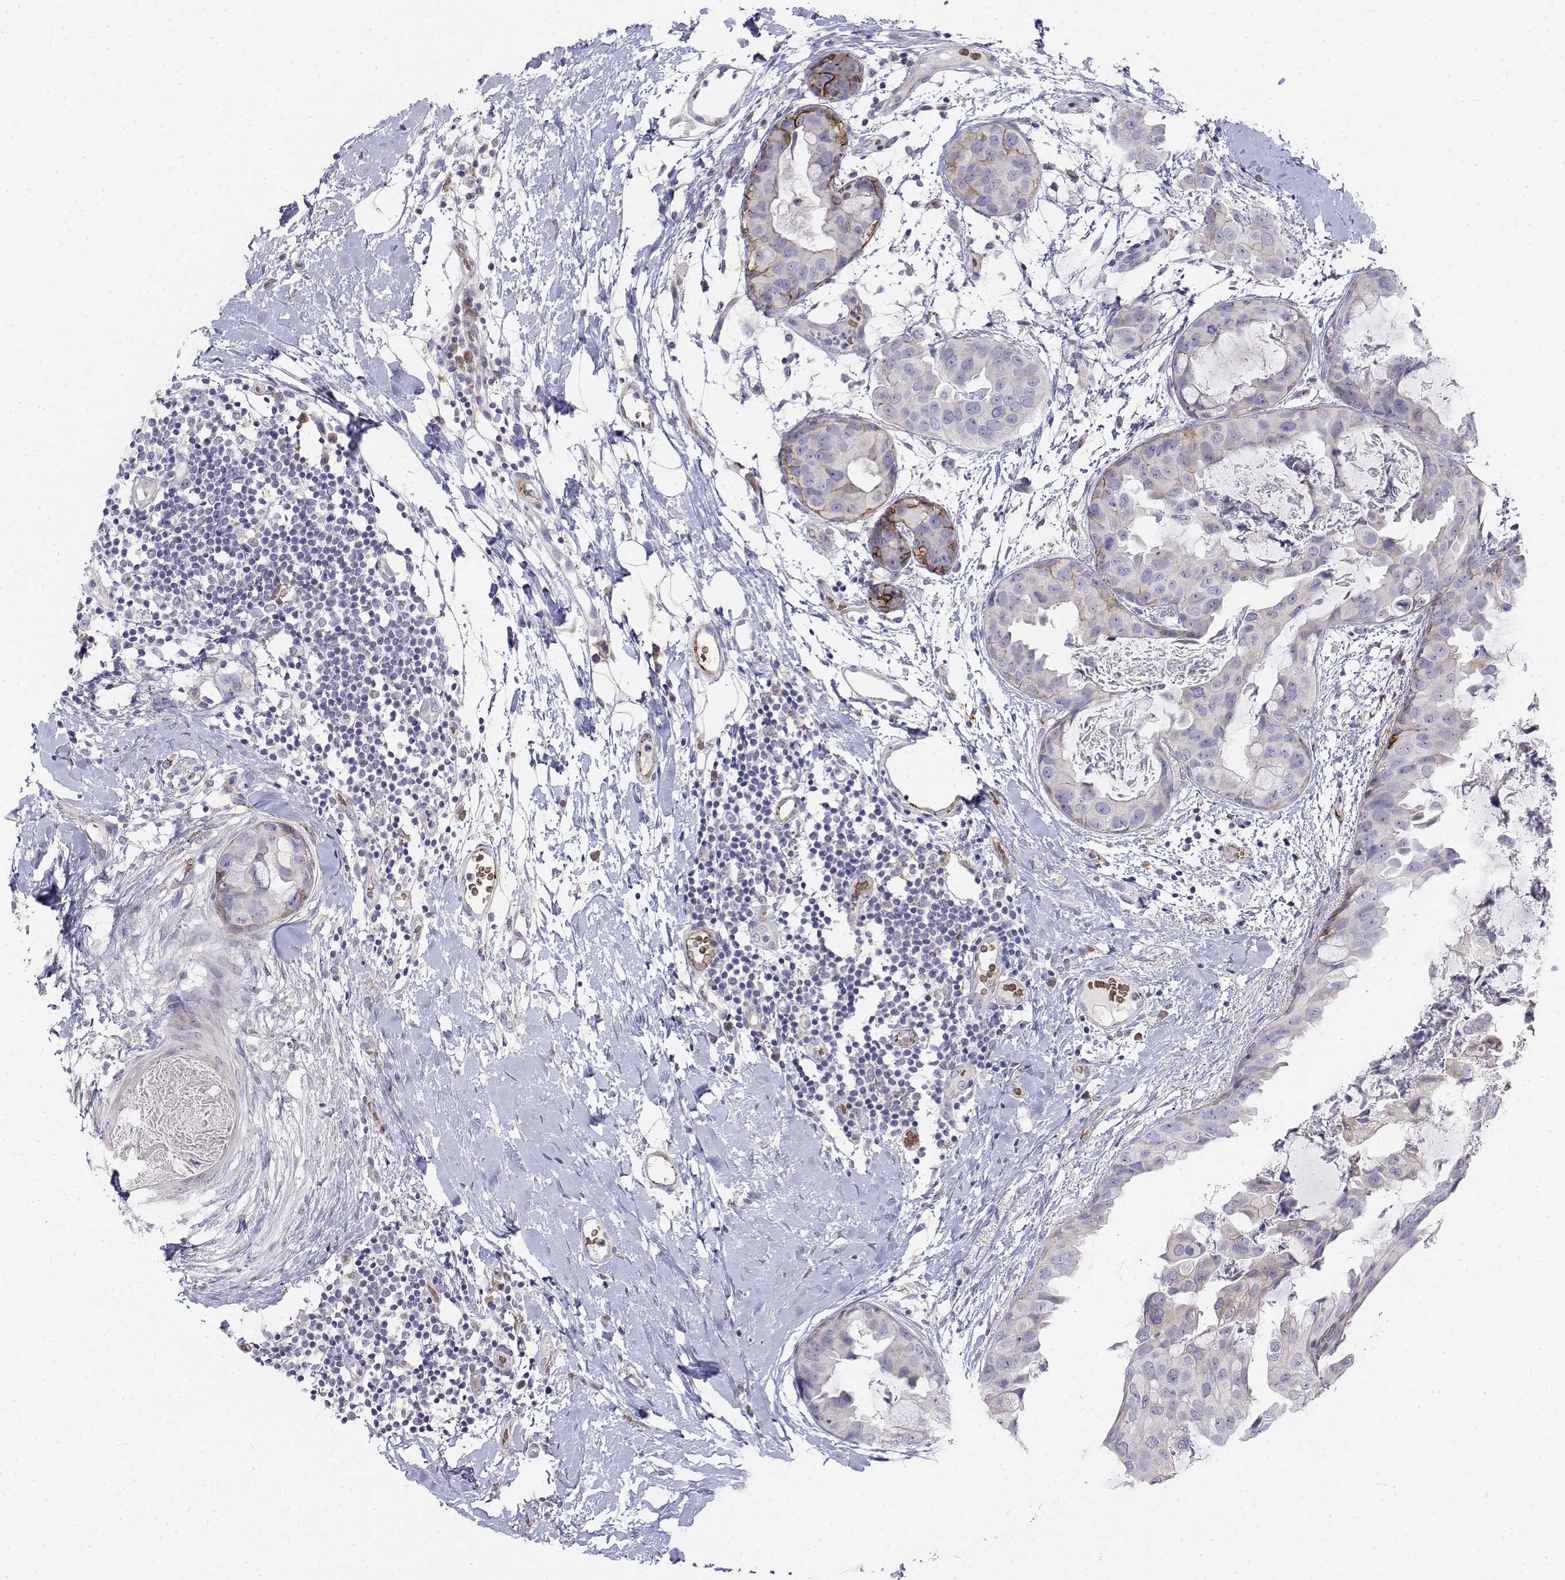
{"staining": {"intensity": "negative", "quantity": "none", "location": "none"}, "tissue": "breast cancer", "cell_type": "Tumor cells", "image_type": "cancer", "snomed": [{"axis": "morphology", "description": "Normal tissue, NOS"}, {"axis": "morphology", "description": "Duct carcinoma"}, {"axis": "topography", "description": "Breast"}], "caption": "This is an immunohistochemistry histopathology image of human breast intraductal carcinoma. There is no staining in tumor cells.", "gene": "CADM1", "patient": {"sex": "female", "age": 40}}